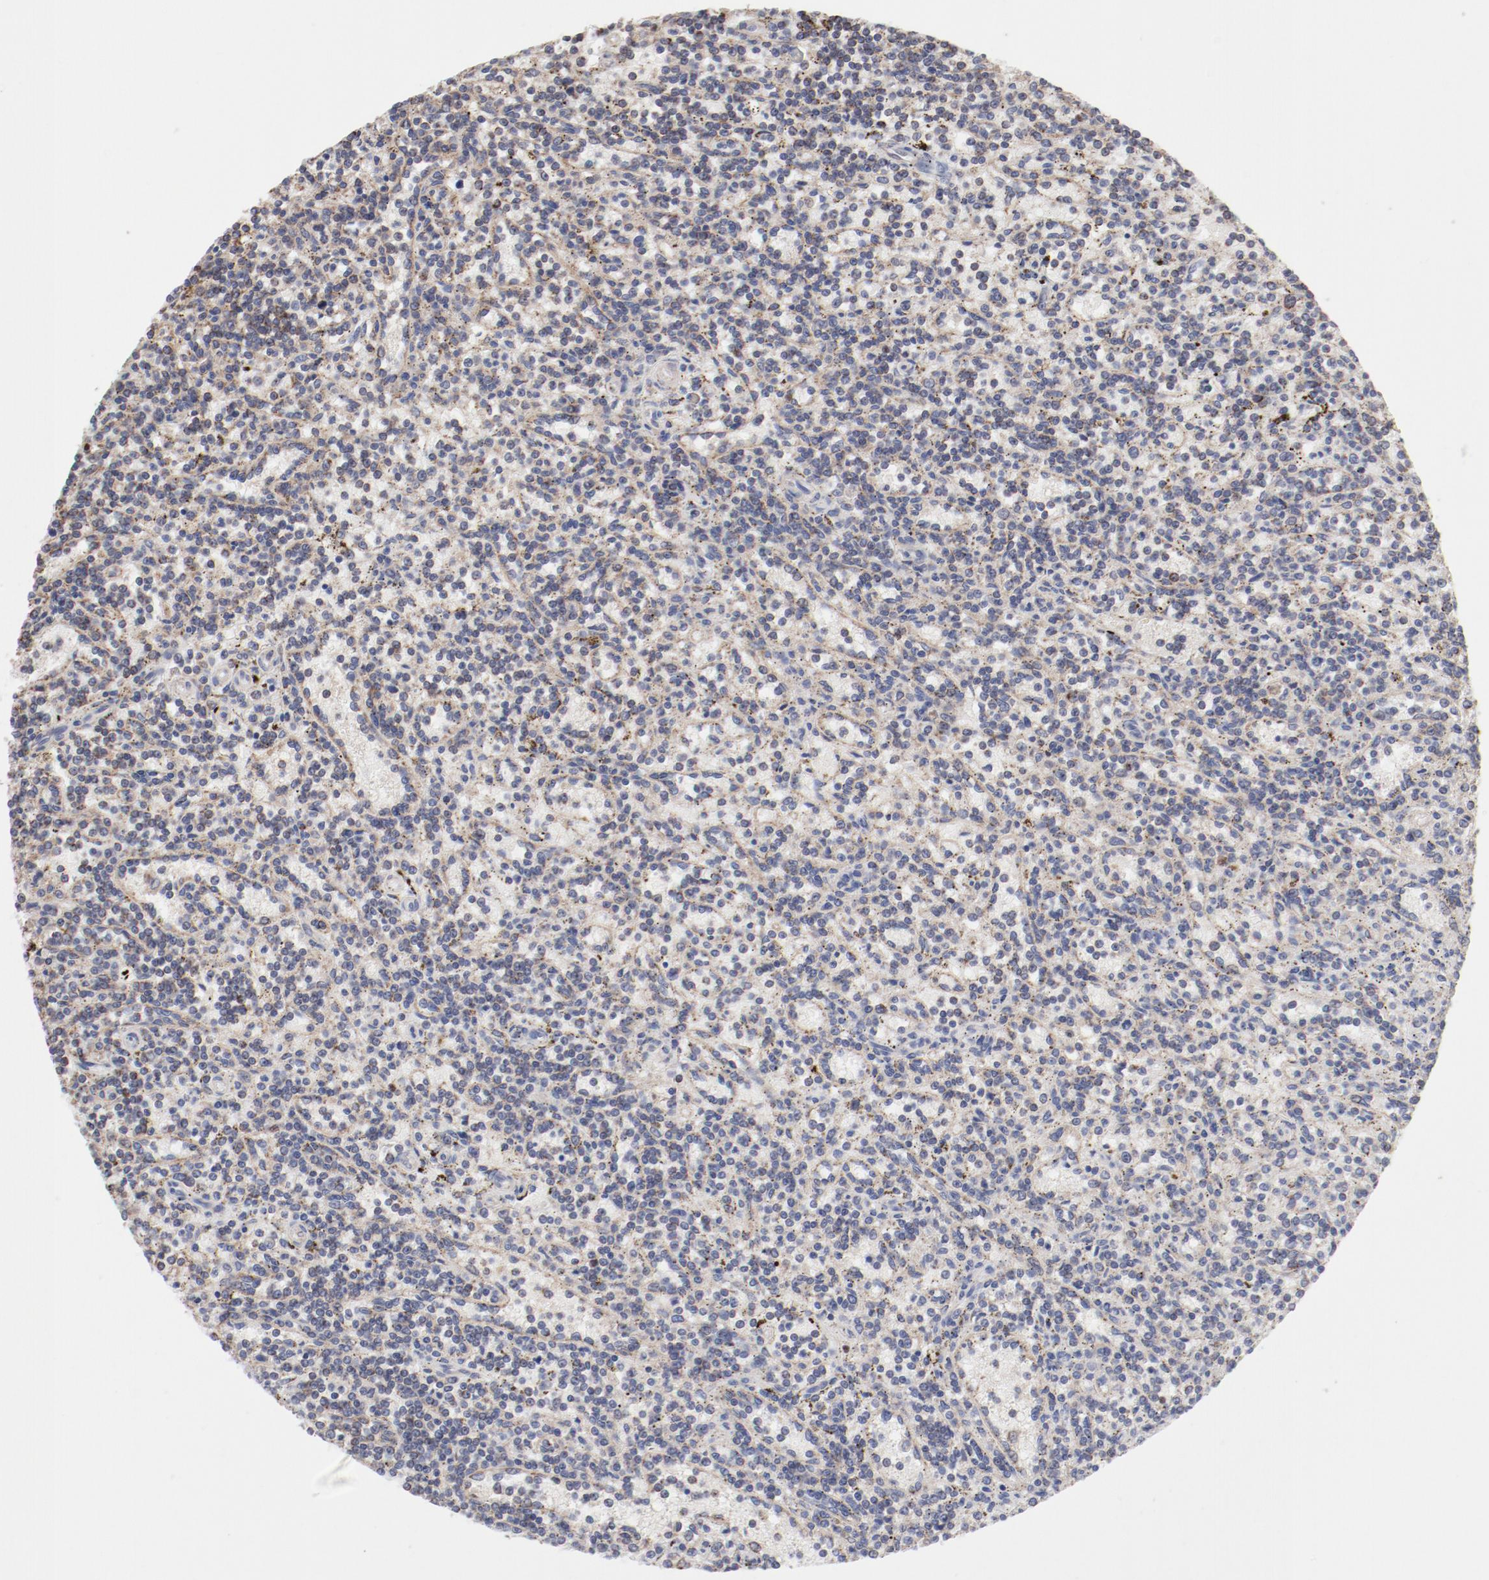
{"staining": {"intensity": "weak", "quantity": "25%-75%", "location": "cytoplasmic/membranous"}, "tissue": "lymphoma", "cell_type": "Tumor cells", "image_type": "cancer", "snomed": [{"axis": "morphology", "description": "Malignant lymphoma, non-Hodgkin's type, Low grade"}, {"axis": "topography", "description": "Spleen"}], "caption": "Weak cytoplasmic/membranous expression for a protein is present in about 25%-75% of tumor cells of lymphoma using IHC.", "gene": "PPFIBP2", "patient": {"sex": "male", "age": 73}}